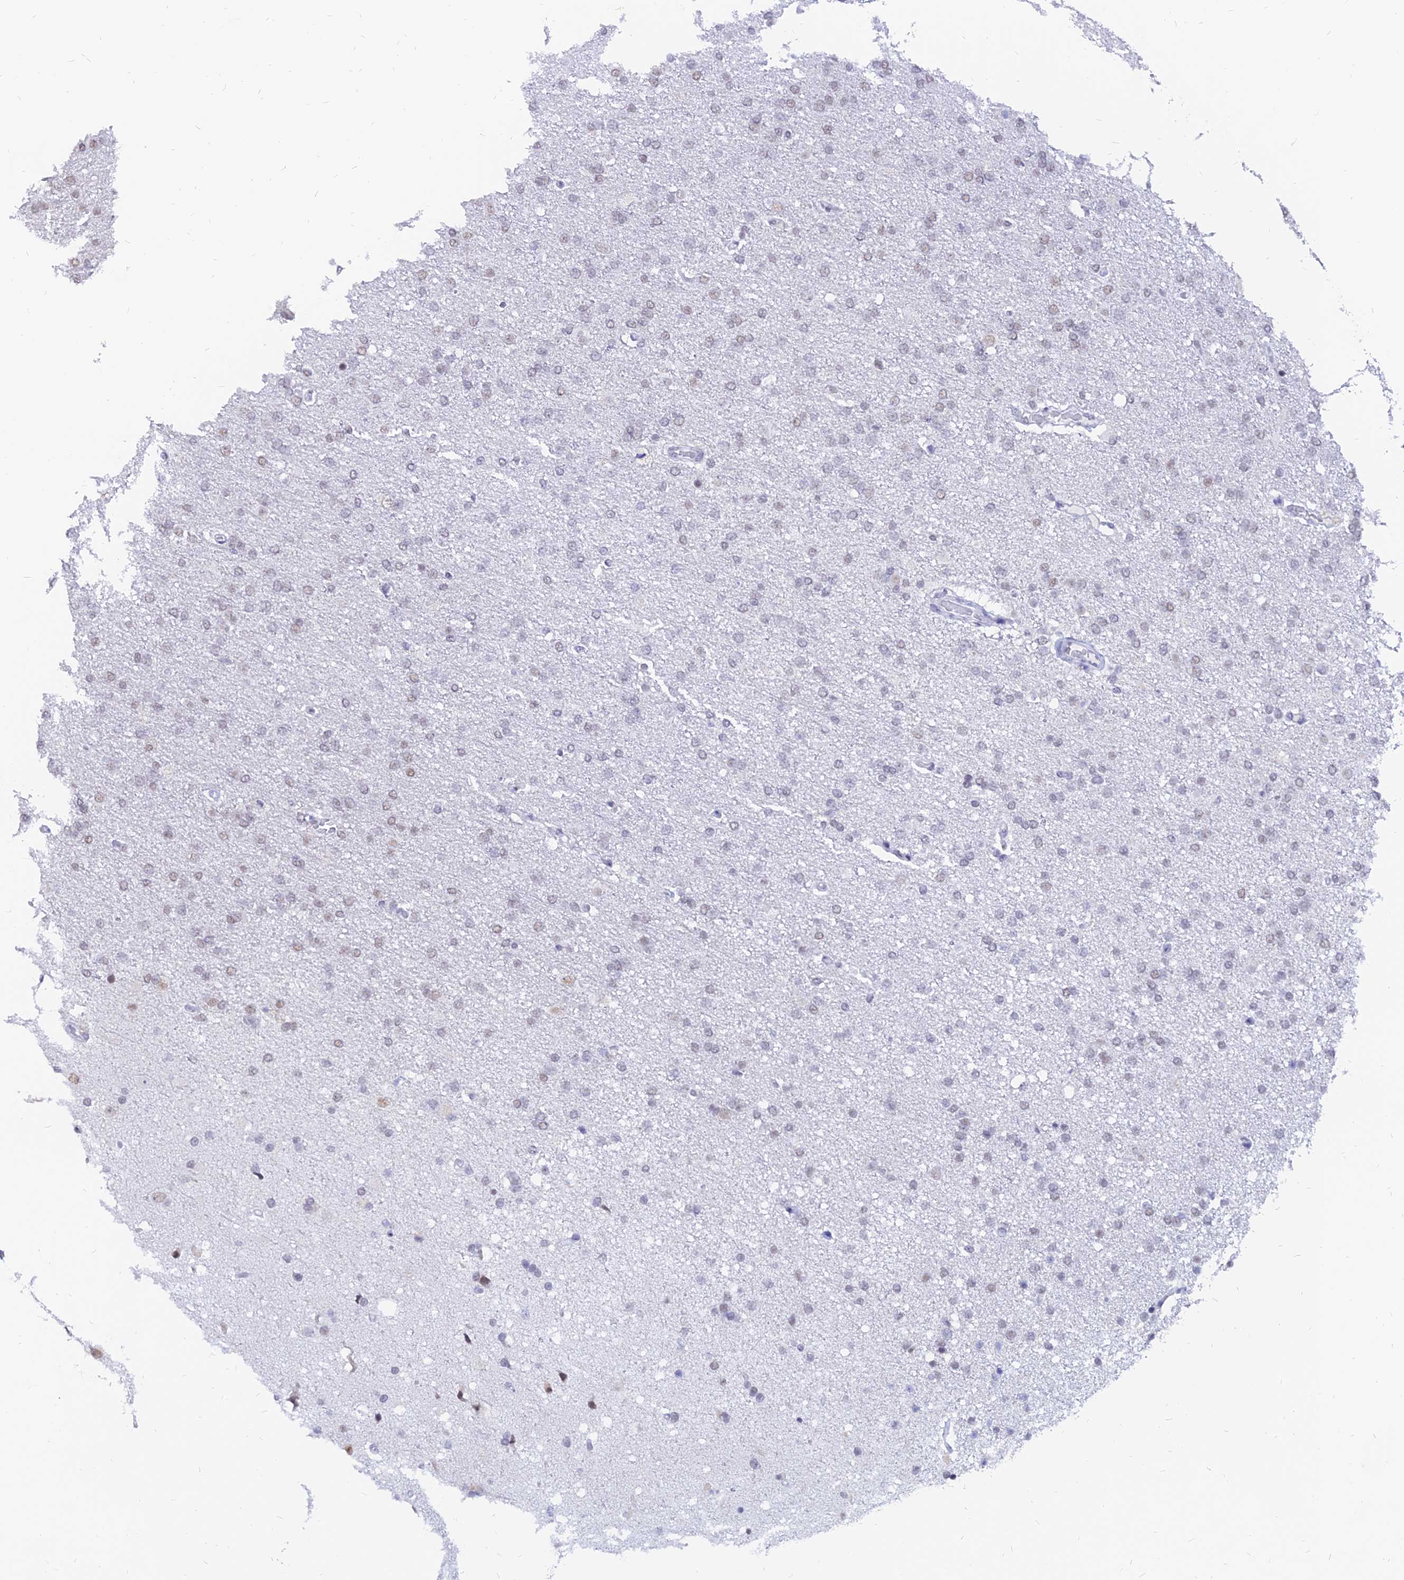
{"staining": {"intensity": "negative", "quantity": "none", "location": "none"}, "tissue": "glioma", "cell_type": "Tumor cells", "image_type": "cancer", "snomed": [{"axis": "morphology", "description": "Glioma, malignant, High grade"}, {"axis": "topography", "description": "Brain"}], "caption": "Tumor cells are negative for brown protein staining in glioma. The staining is performed using DAB brown chromogen with nuclei counter-stained in using hematoxylin.", "gene": "DPY30", "patient": {"sex": "male", "age": 72}}